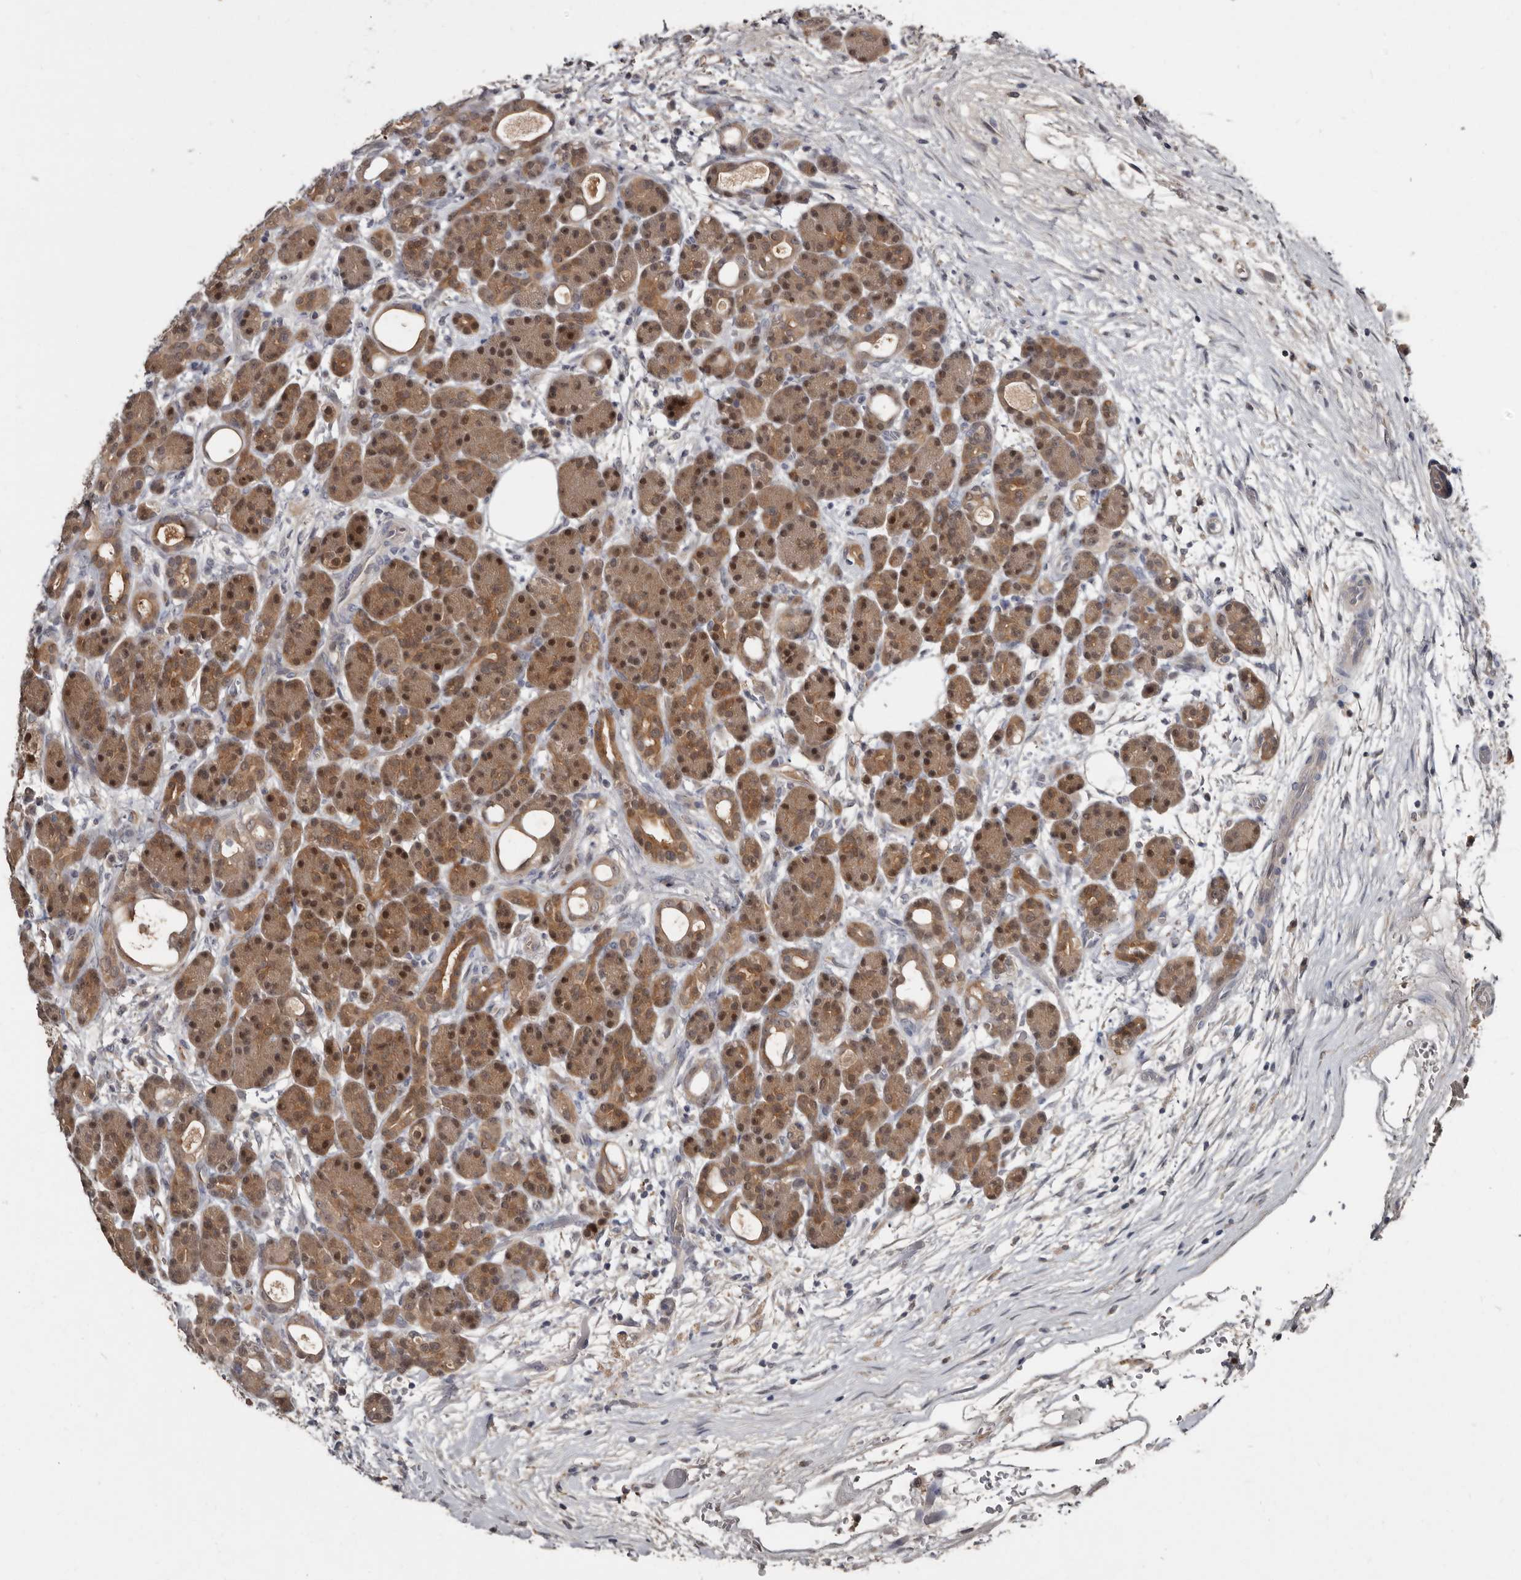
{"staining": {"intensity": "moderate", "quantity": ">75%", "location": "cytoplasmic/membranous,nuclear"}, "tissue": "pancreas", "cell_type": "Exocrine glandular cells", "image_type": "normal", "snomed": [{"axis": "morphology", "description": "Normal tissue, NOS"}, {"axis": "topography", "description": "Pancreas"}], "caption": "The micrograph displays staining of unremarkable pancreas, revealing moderate cytoplasmic/membranous,nuclear protein positivity (brown color) within exocrine glandular cells. (brown staining indicates protein expression, while blue staining denotes nuclei).", "gene": "RBKS", "patient": {"sex": "male", "age": 63}}